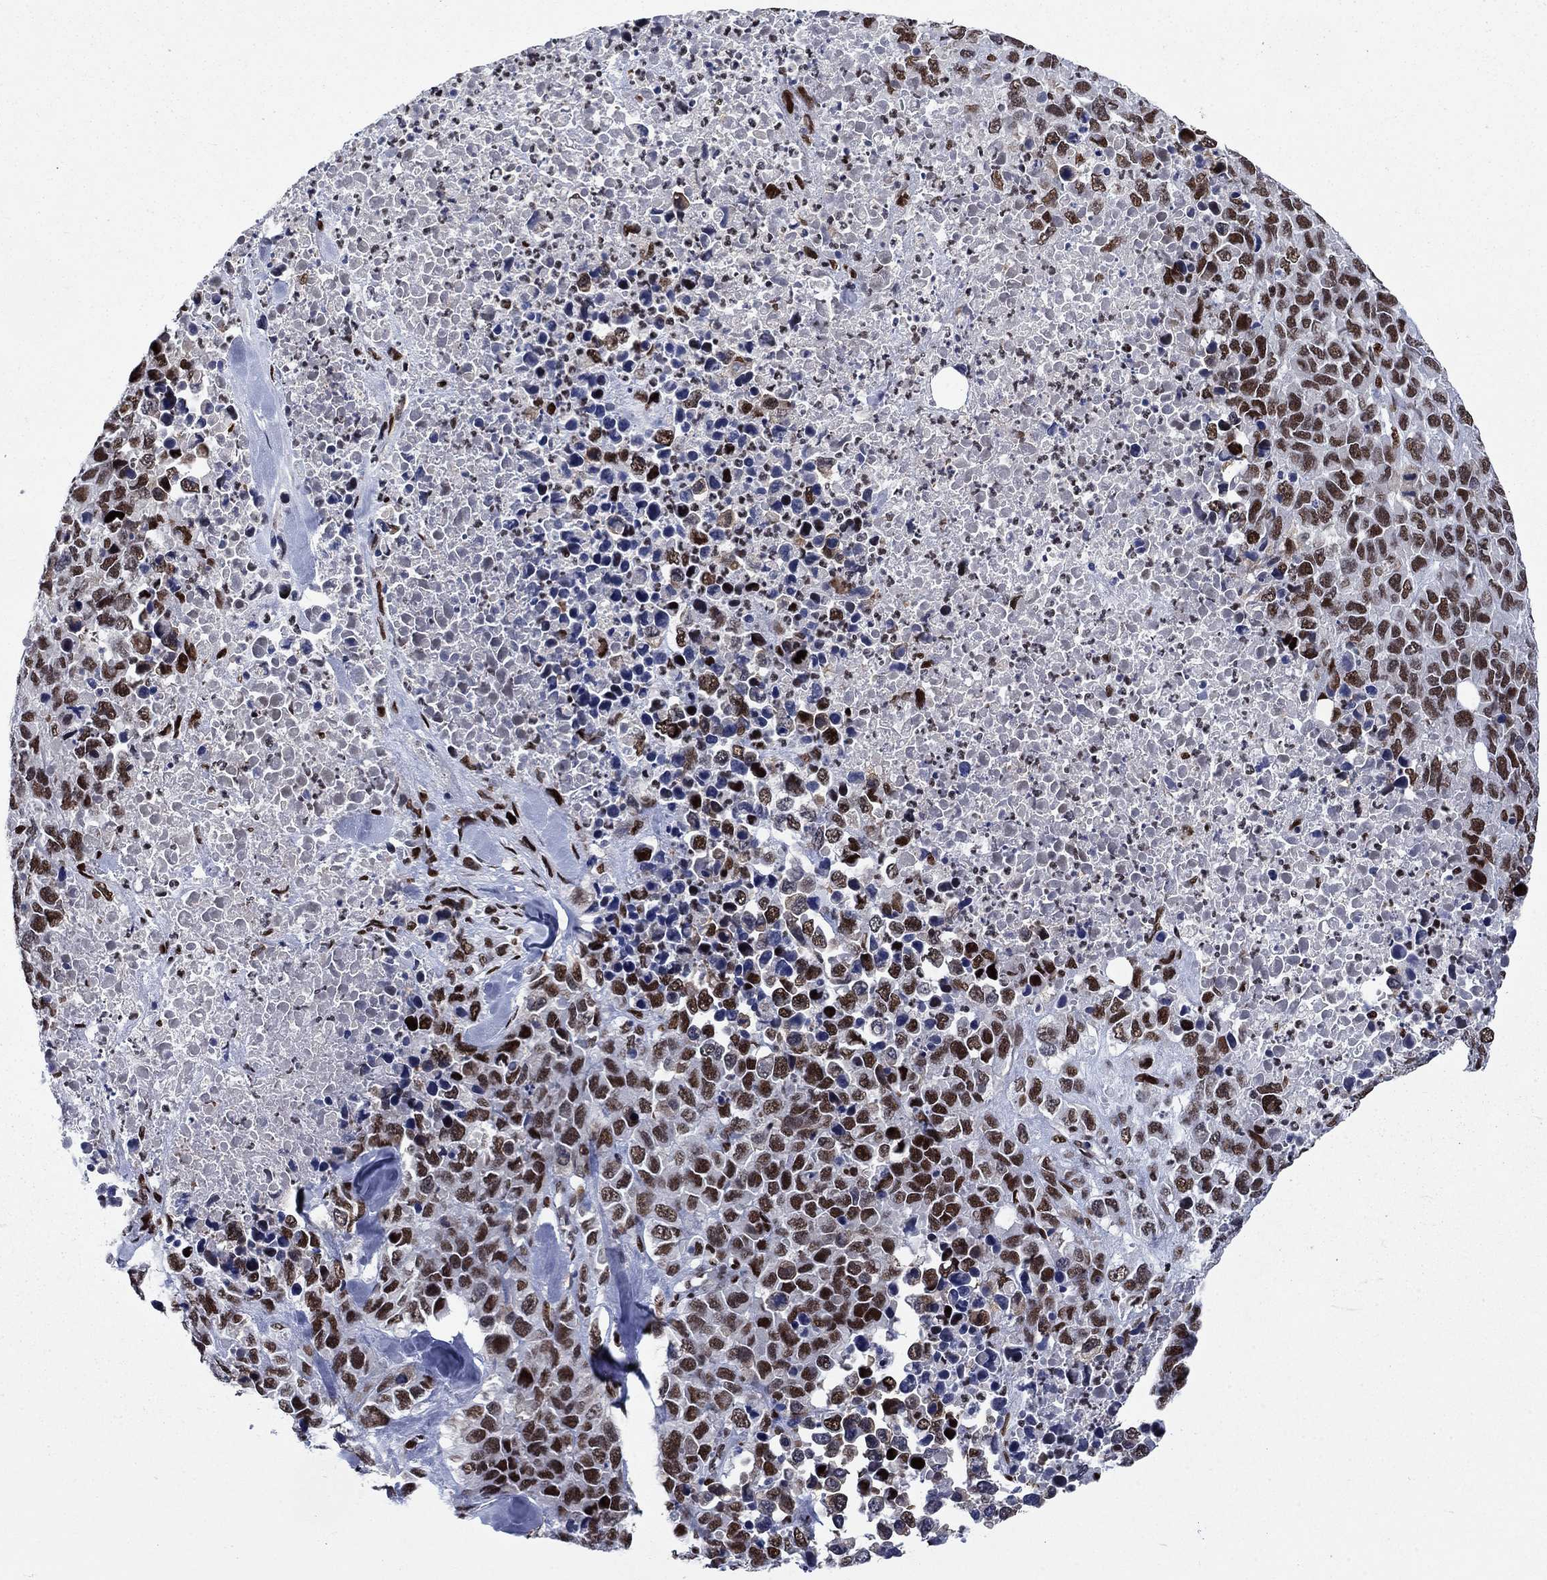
{"staining": {"intensity": "strong", "quantity": ">75%", "location": "nuclear"}, "tissue": "melanoma", "cell_type": "Tumor cells", "image_type": "cancer", "snomed": [{"axis": "morphology", "description": "Malignant melanoma, Metastatic site"}, {"axis": "topography", "description": "Skin"}], "caption": "Immunohistochemistry histopathology image of melanoma stained for a protein (brown), which demonstrates high levels of strong nuclear staining in approximately >75% of tumor cells.", "gene": "RPRD1B", "patient": {"sex": "male", "age": 84}}